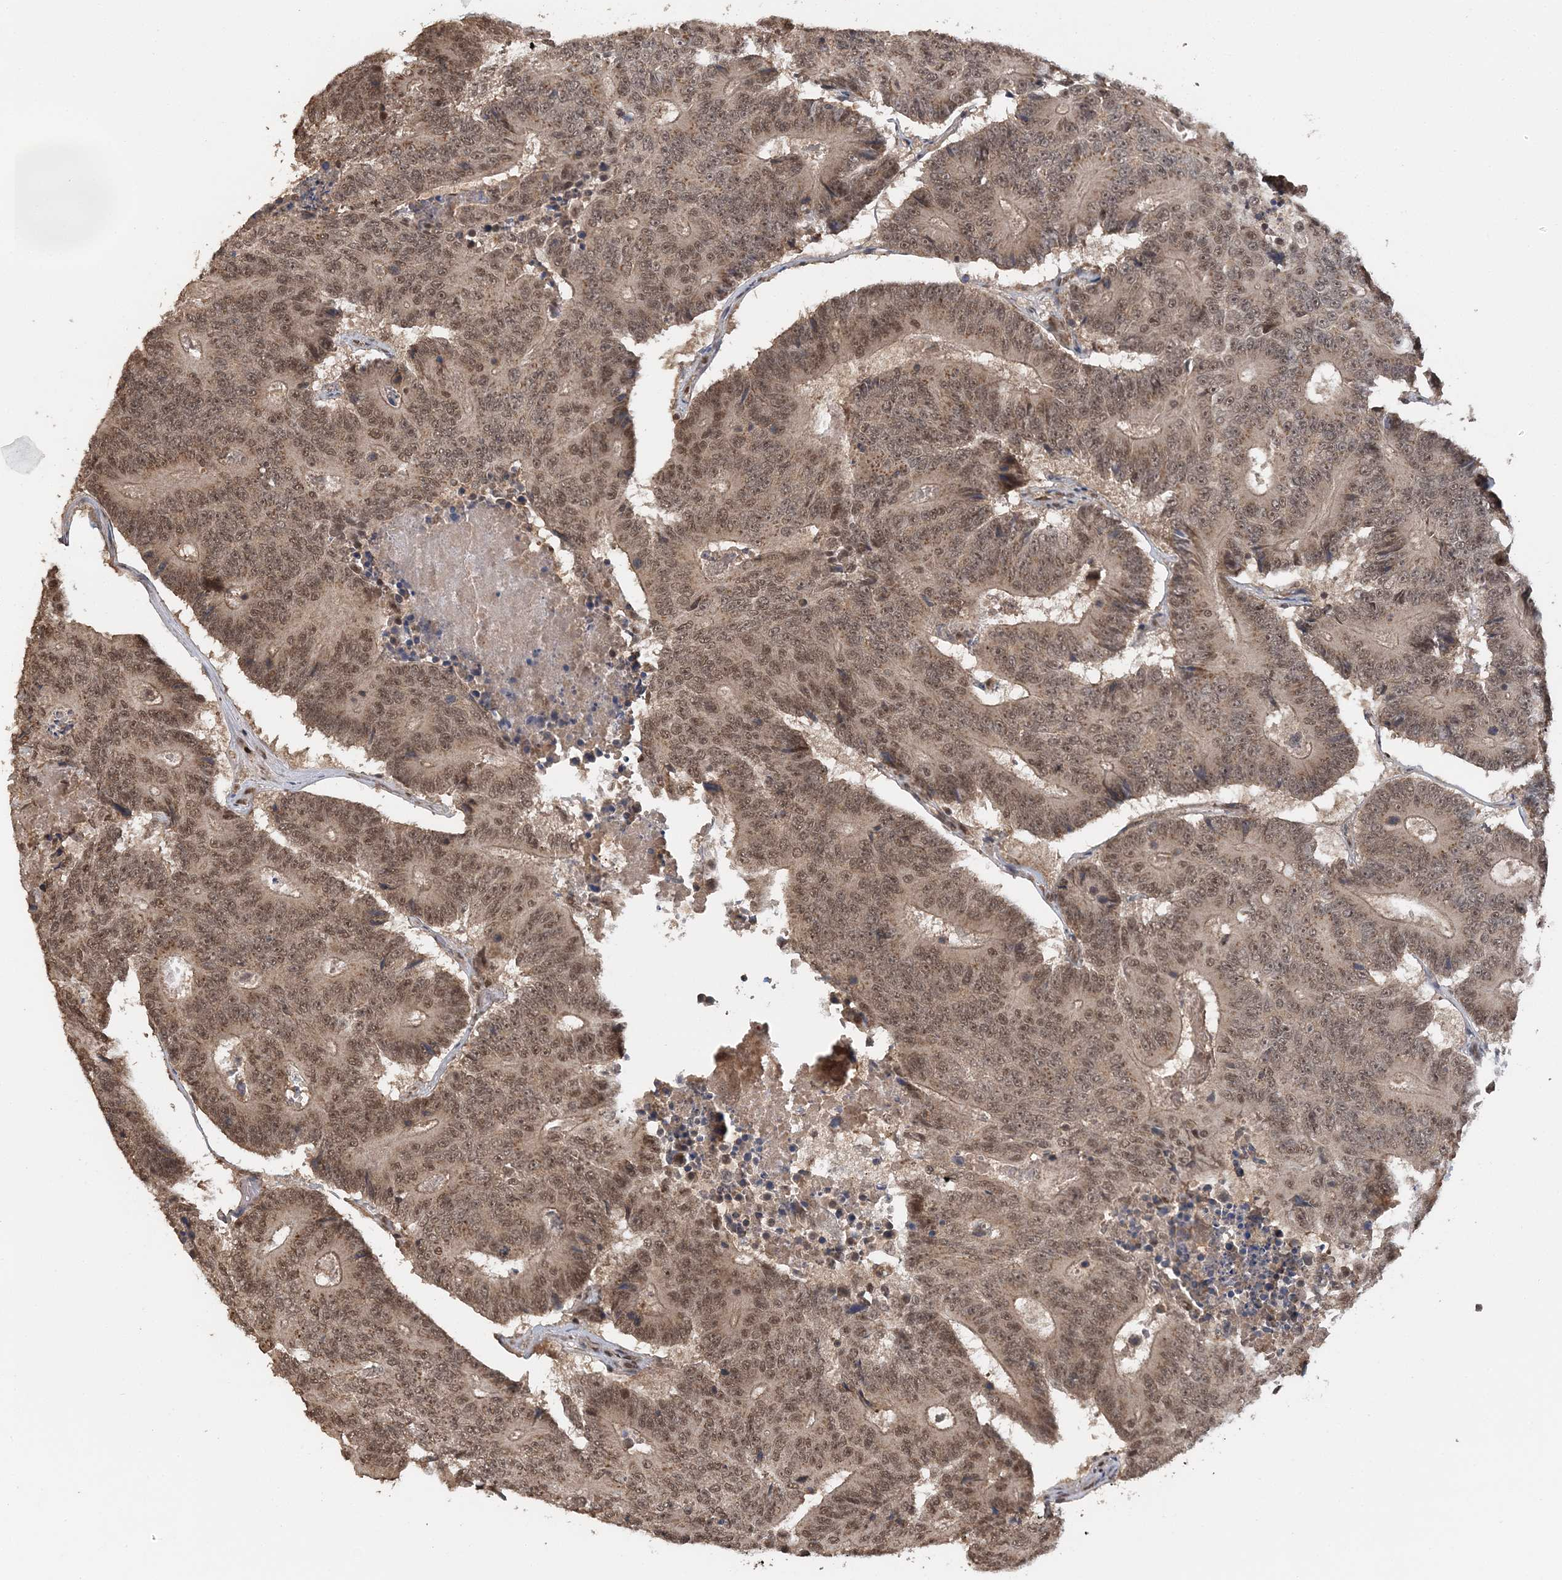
{"staining": {"intensity": "moderate", "quantity": ">75%", "location": "nuclear"}, "tissue": "colorectal cancer", "cell_type": "Tumor cells", "image_type": "cancer", "snomed": [{"axis": "morphology", "description": "Adenocarcinoma, NOS"}, {"axis": "topography", "description": "Colon"}], "caption": "The image demonstrates immunohistochemical staining of adenocarcinoma (colorectal). There is moderate nuclear expression is identified in approximately >75% of tumor cells.", "gene": "TSHZ2", "patient": {"sex": "male", "age": 83}}